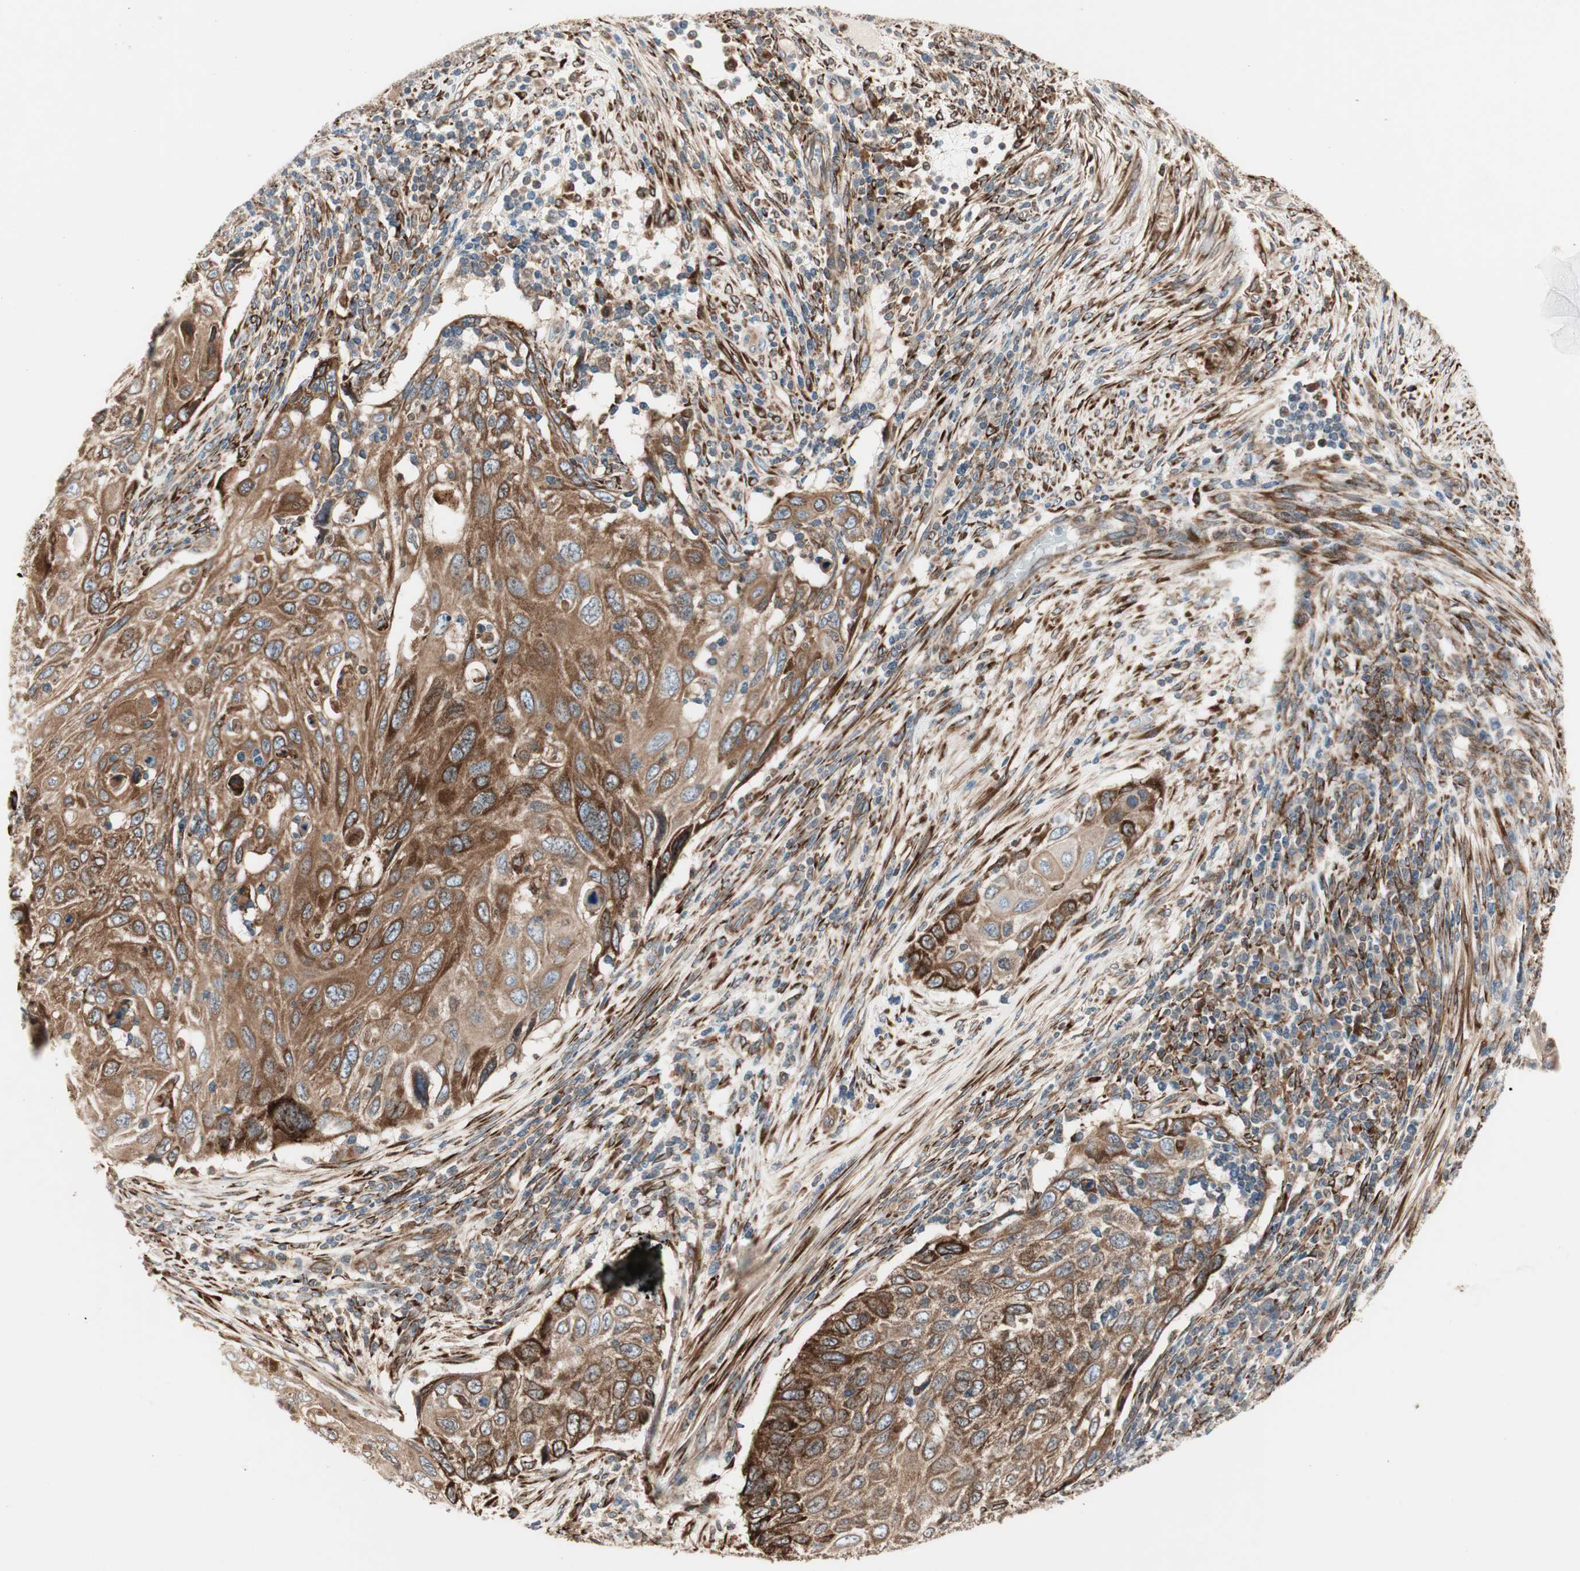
{"staining": {"intensity": "strong", "quantity": ">75%", "location": "cytoplasmic/membranous"}, "tissue": "cervical cancer", "cell_type": "Tumor cells", "image_type": "cancer", "snomed": [{"axis": "morphology", "description": "Squamous cell carcinoma, NOS"}, {"axis": "topography", "description": "Cervix"}], "caption": "DAB (3,3'-diaminobenzidine) immunohistochemical staining of human squamous cell carcinoma (cervical) displays strong cytoplasmic/membranous protein staining in approximately >75% of tumor cells.", "gene": "H6PD", "patient": {"sex": "female", "age": 70}}